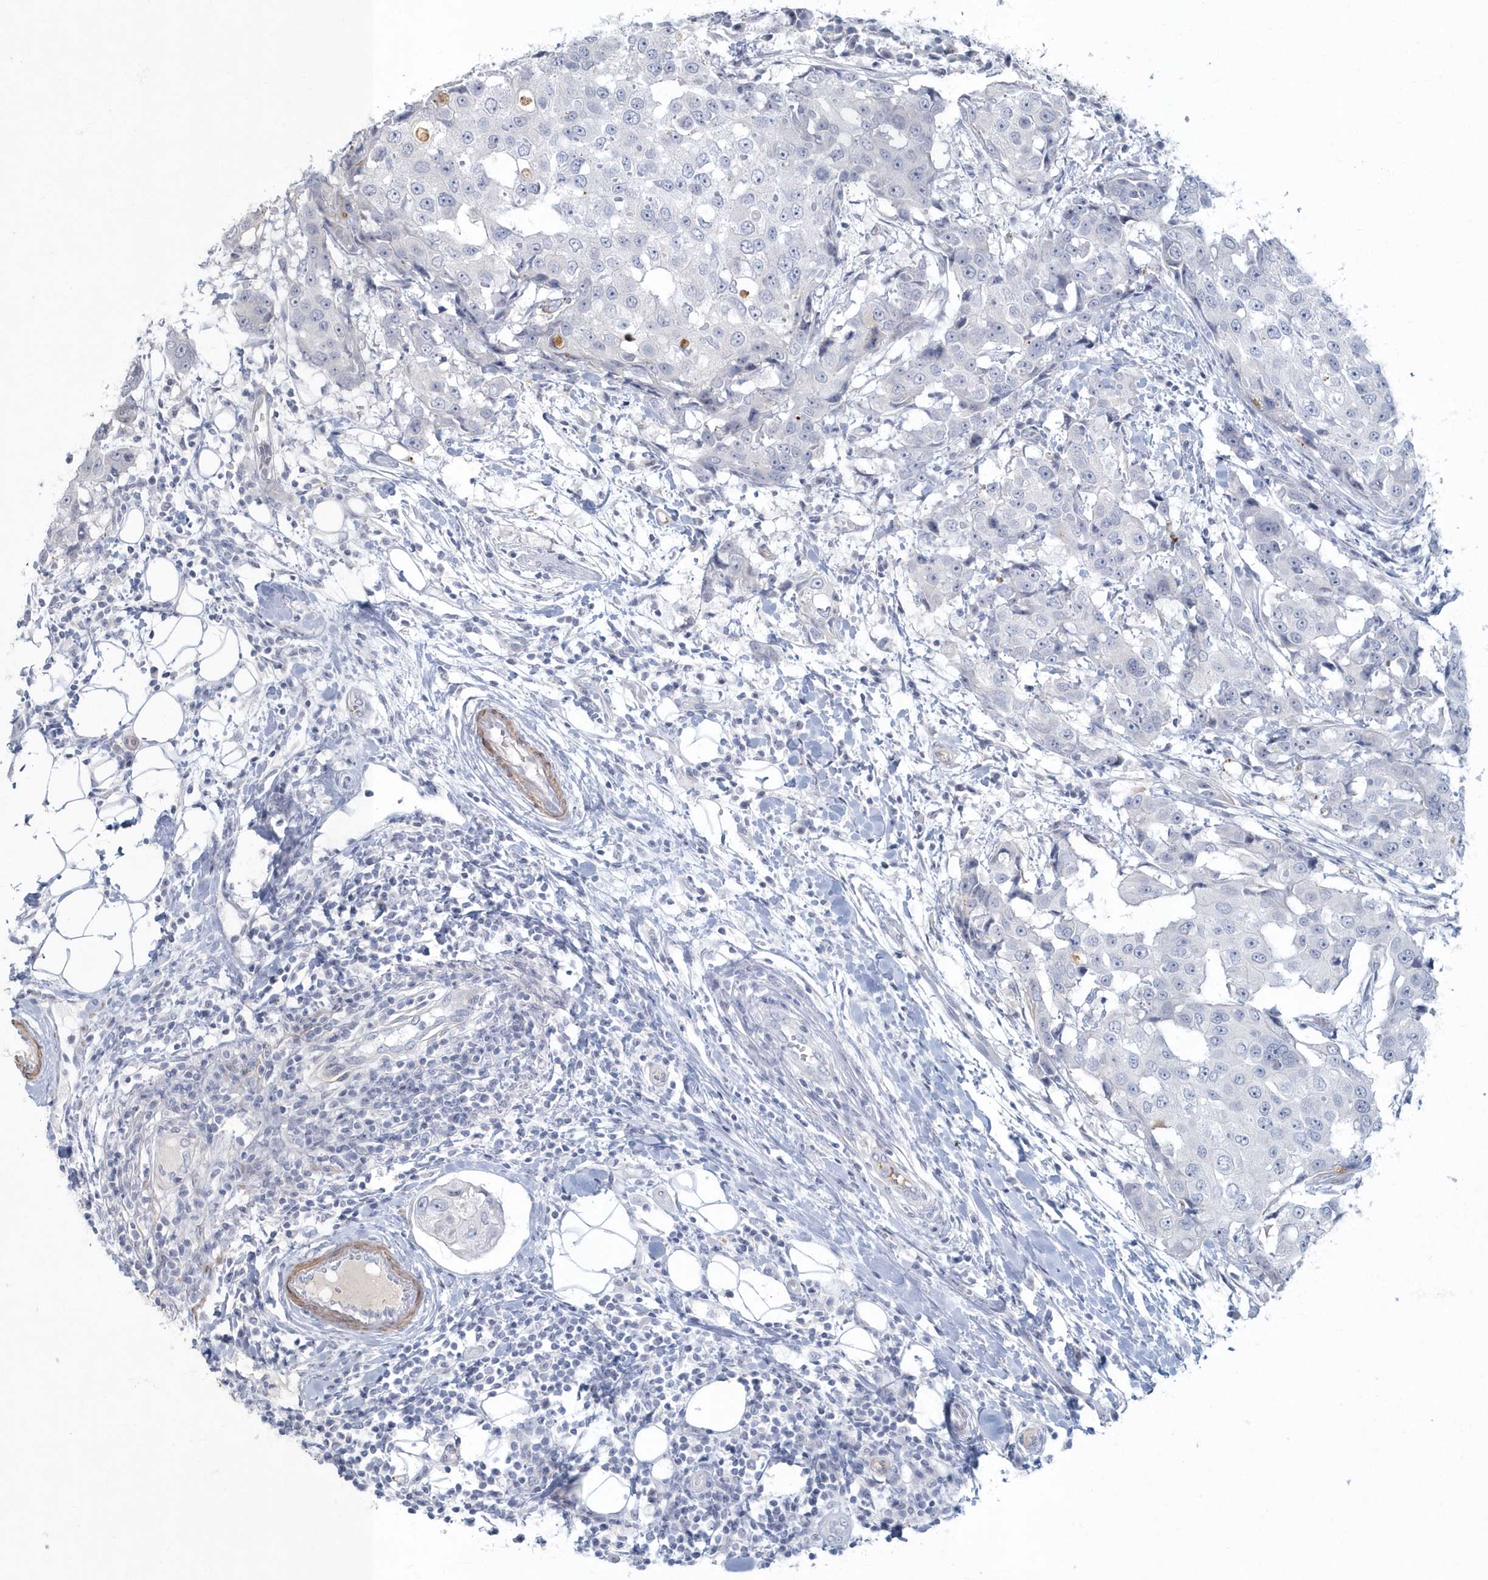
{"staining": {"intensity": "negative", "quantity": "none", "location": "none"}, "tissue": "breast cancer", "cell_type": "Tumor cells", "image_type": "cancer", "snomed": [{"axis": "morphology", "description": "Duct carcinoma"}, {"axis": "topography", "description": "Breast"}], "caption": "This is an IHC micrograph of breast cancer (infiltrating ductal carcinoma). There is no positivity in tumor cells.", "gene": "MYOT", "patient": {"sex": "female", "age": 27}}